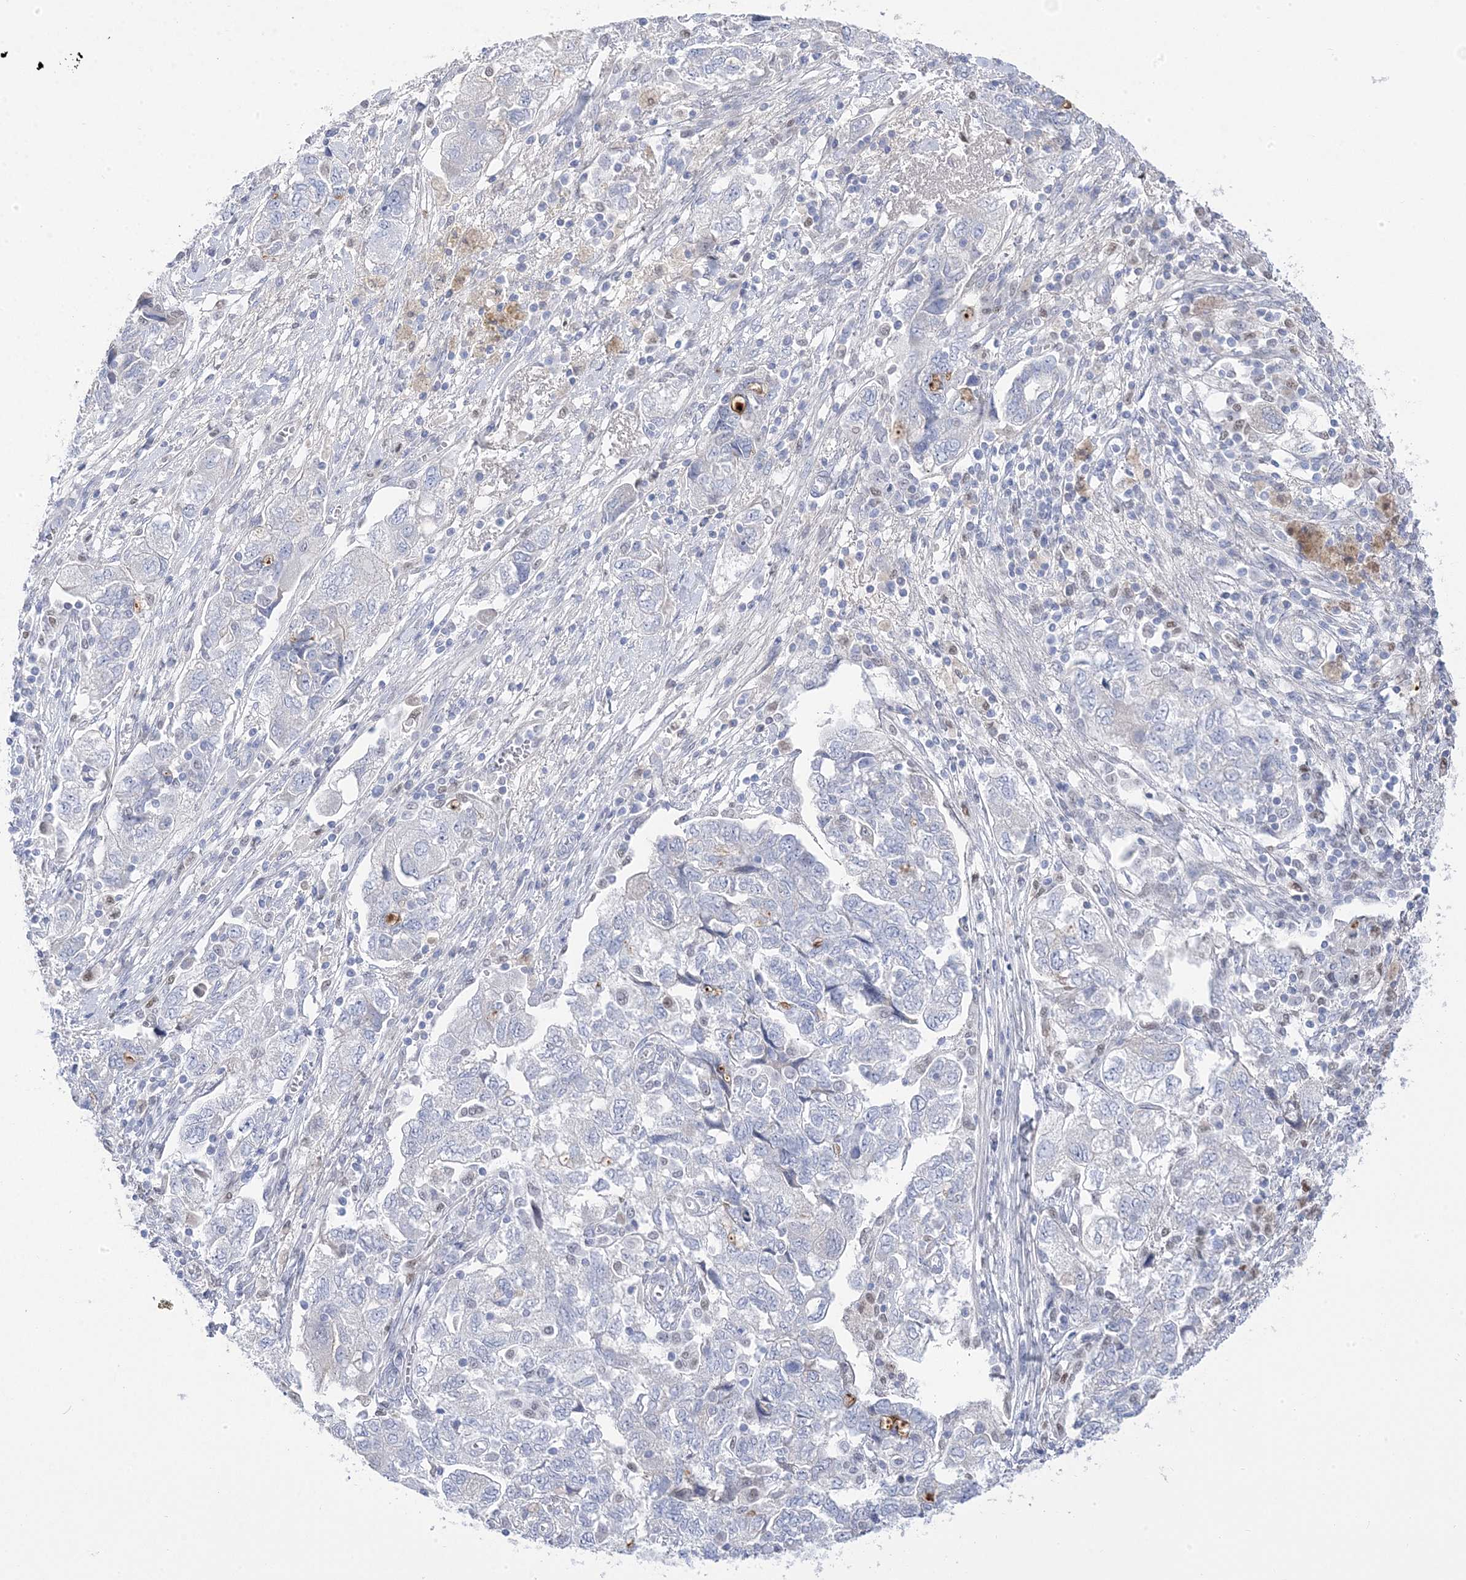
{"staining": {"intensity": "negative", "quantity": "none", "location": "none"}, "tissue": "ovarian cancer", "cell_type": "Tumor cells", "image_type": "cancer", "snomed": [{"axis": "morphology", "description": "Carcinoma, NOS"}, {"axis": "morphology", "description": "Cystadenocarcinoma, serous, NOS"}, {"axis": "topography", "description": "Ovary"}], "caption": "There is no significant expression in tumor cells of ovarian carcinoma.", "gene": "GTPBP6", "patient": {"sex": "female", "age": 69}}